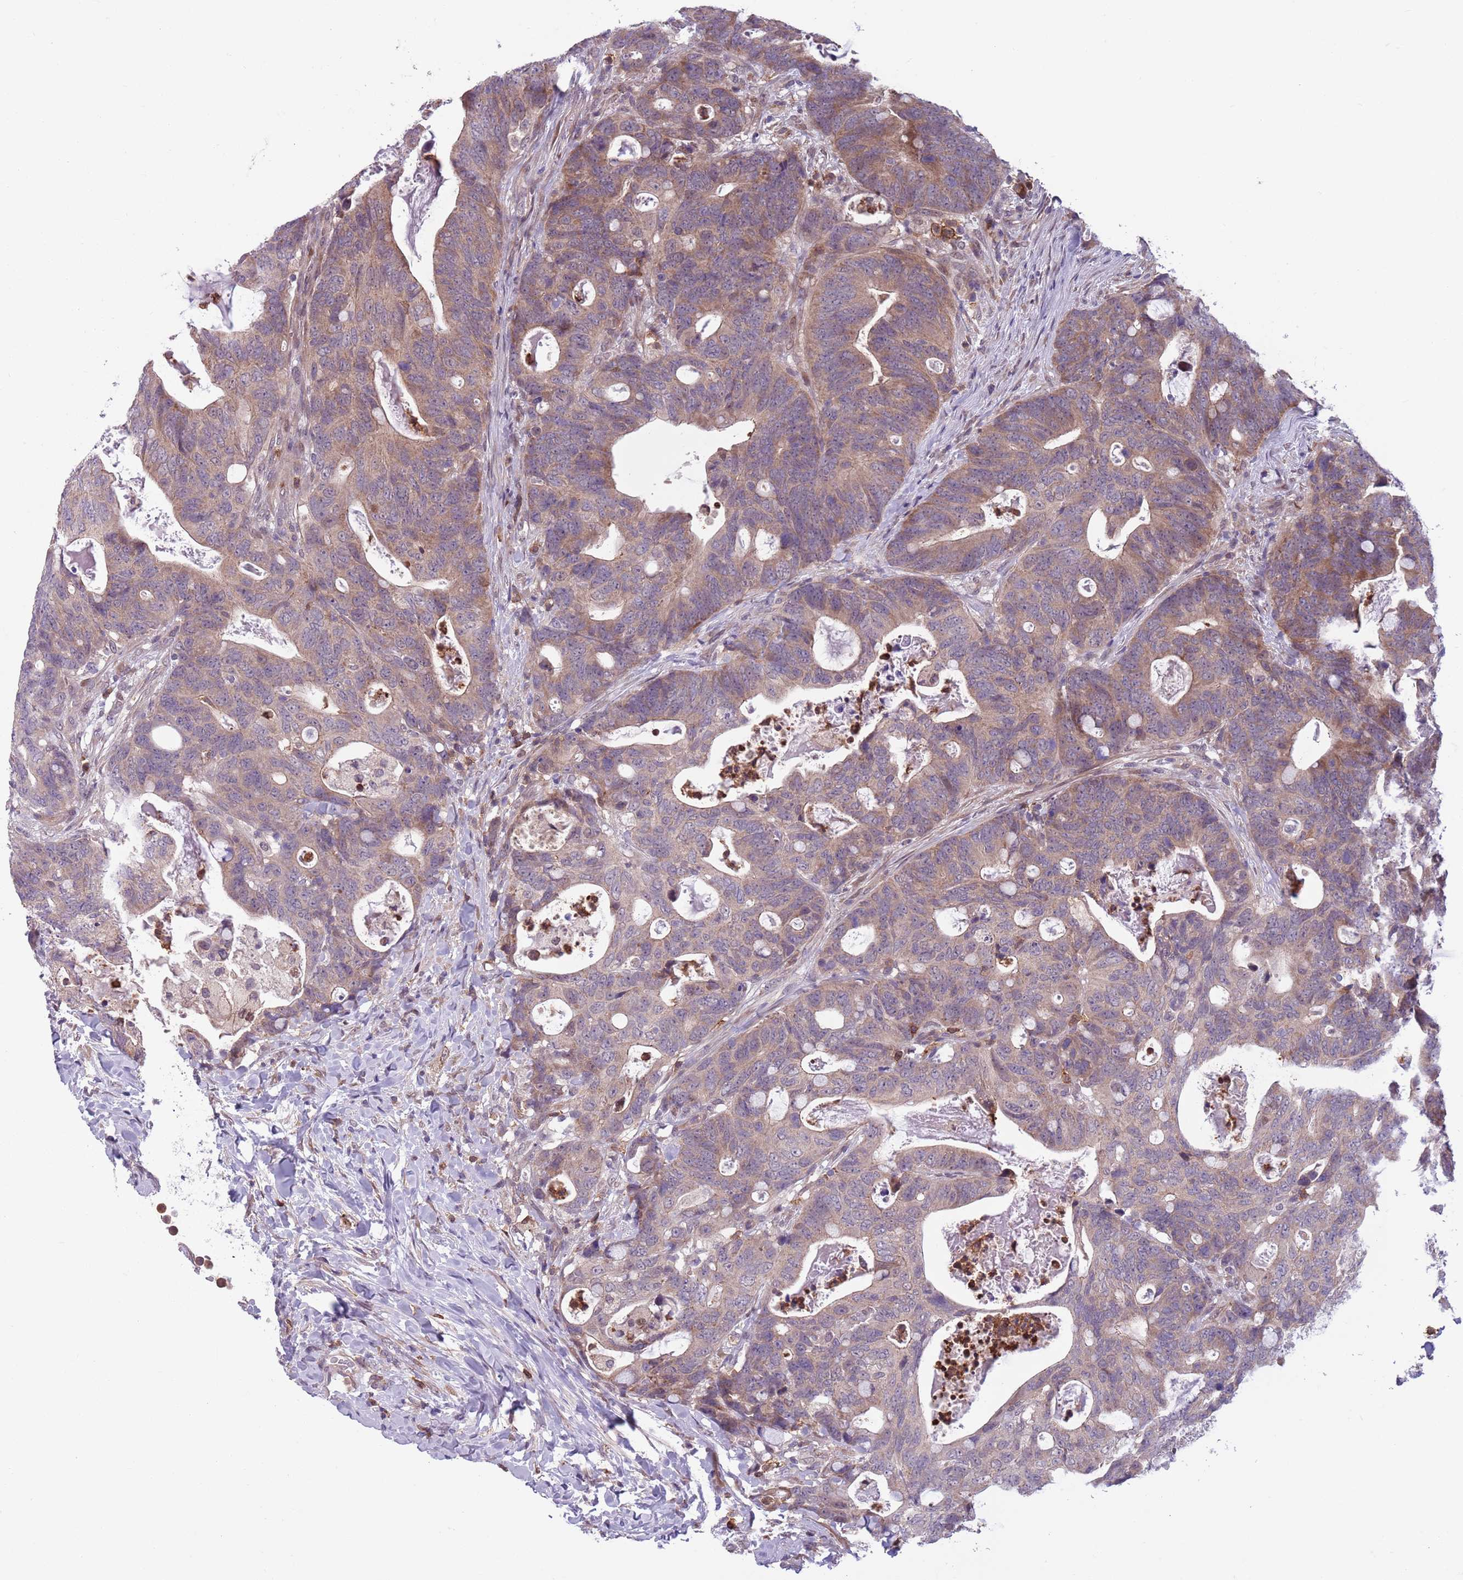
{"staining": {"intensity": "moderate", "quantity": ">75%", "location": "cytoplasmic/membranous"}, "tissue": "colorectal cancer", "cell_type": "Tumor cells", "image_type": "cancer", "snomed": [{"axis": "morphology", "description": "Adenocarcinoma, NOS"}, {"axis": "topography", "description": "Colon"}], "caption": "Moderate cytoplasmic/membranous protein staining is identified in approximately >75% of tumor cells in colorectal cancer (adenocarcinoma).", "gene": "JAML", "patient": {"sex": "female", "age": 82}}